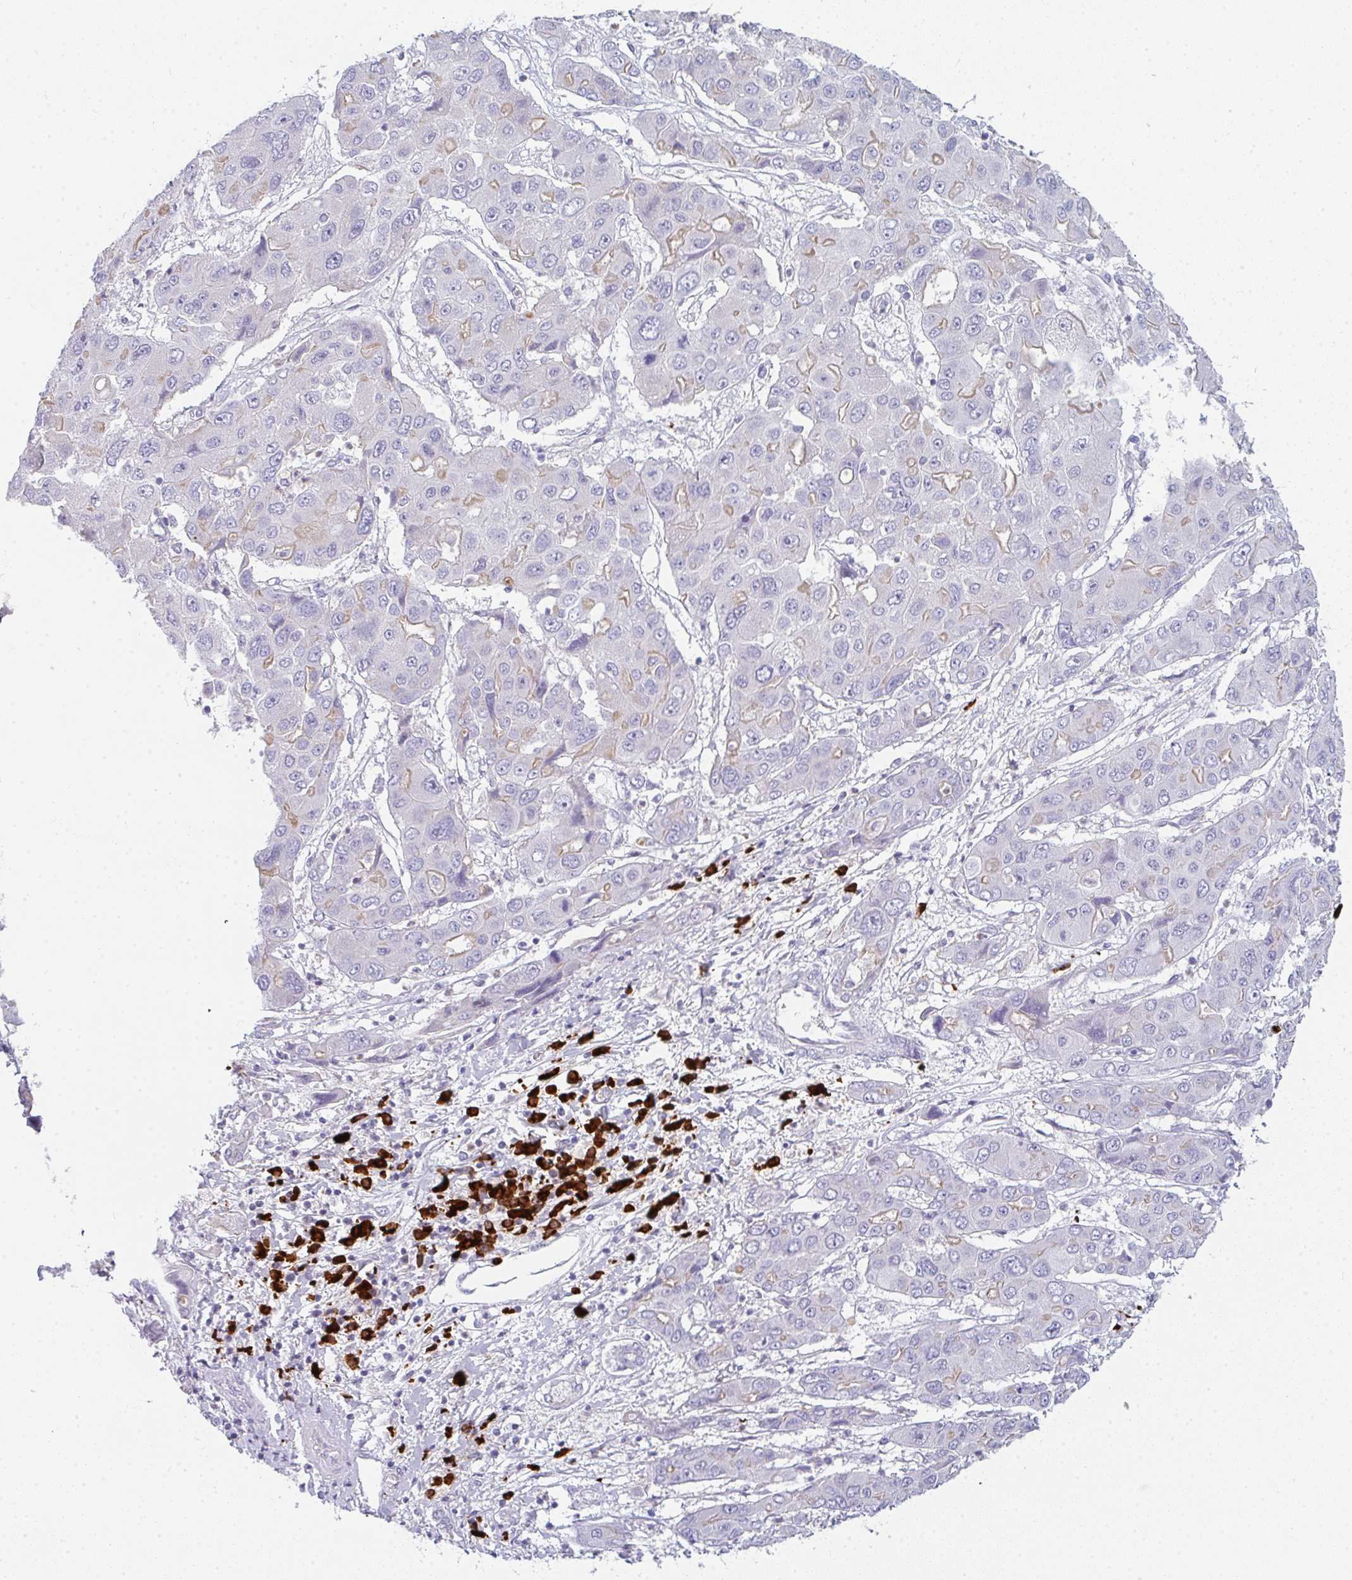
{"staining": {"intensity": "weak", "quantity": "<25%", "location": "cytoplasmic/membranous"}, "tissue": "liver cancer", "cell_type": "Tumor cells", "image_type": "cancer", "snomed": [{"axis": "morphology", "description": "Cholangiocarcinoma"}, {"axis": "topography", "description": "Liver"}], "caption": "There is no significant staining in tumor cells of liver cancer.", "gene": "CACNA1S", "patient": {"sex": "male", "age": 67}}